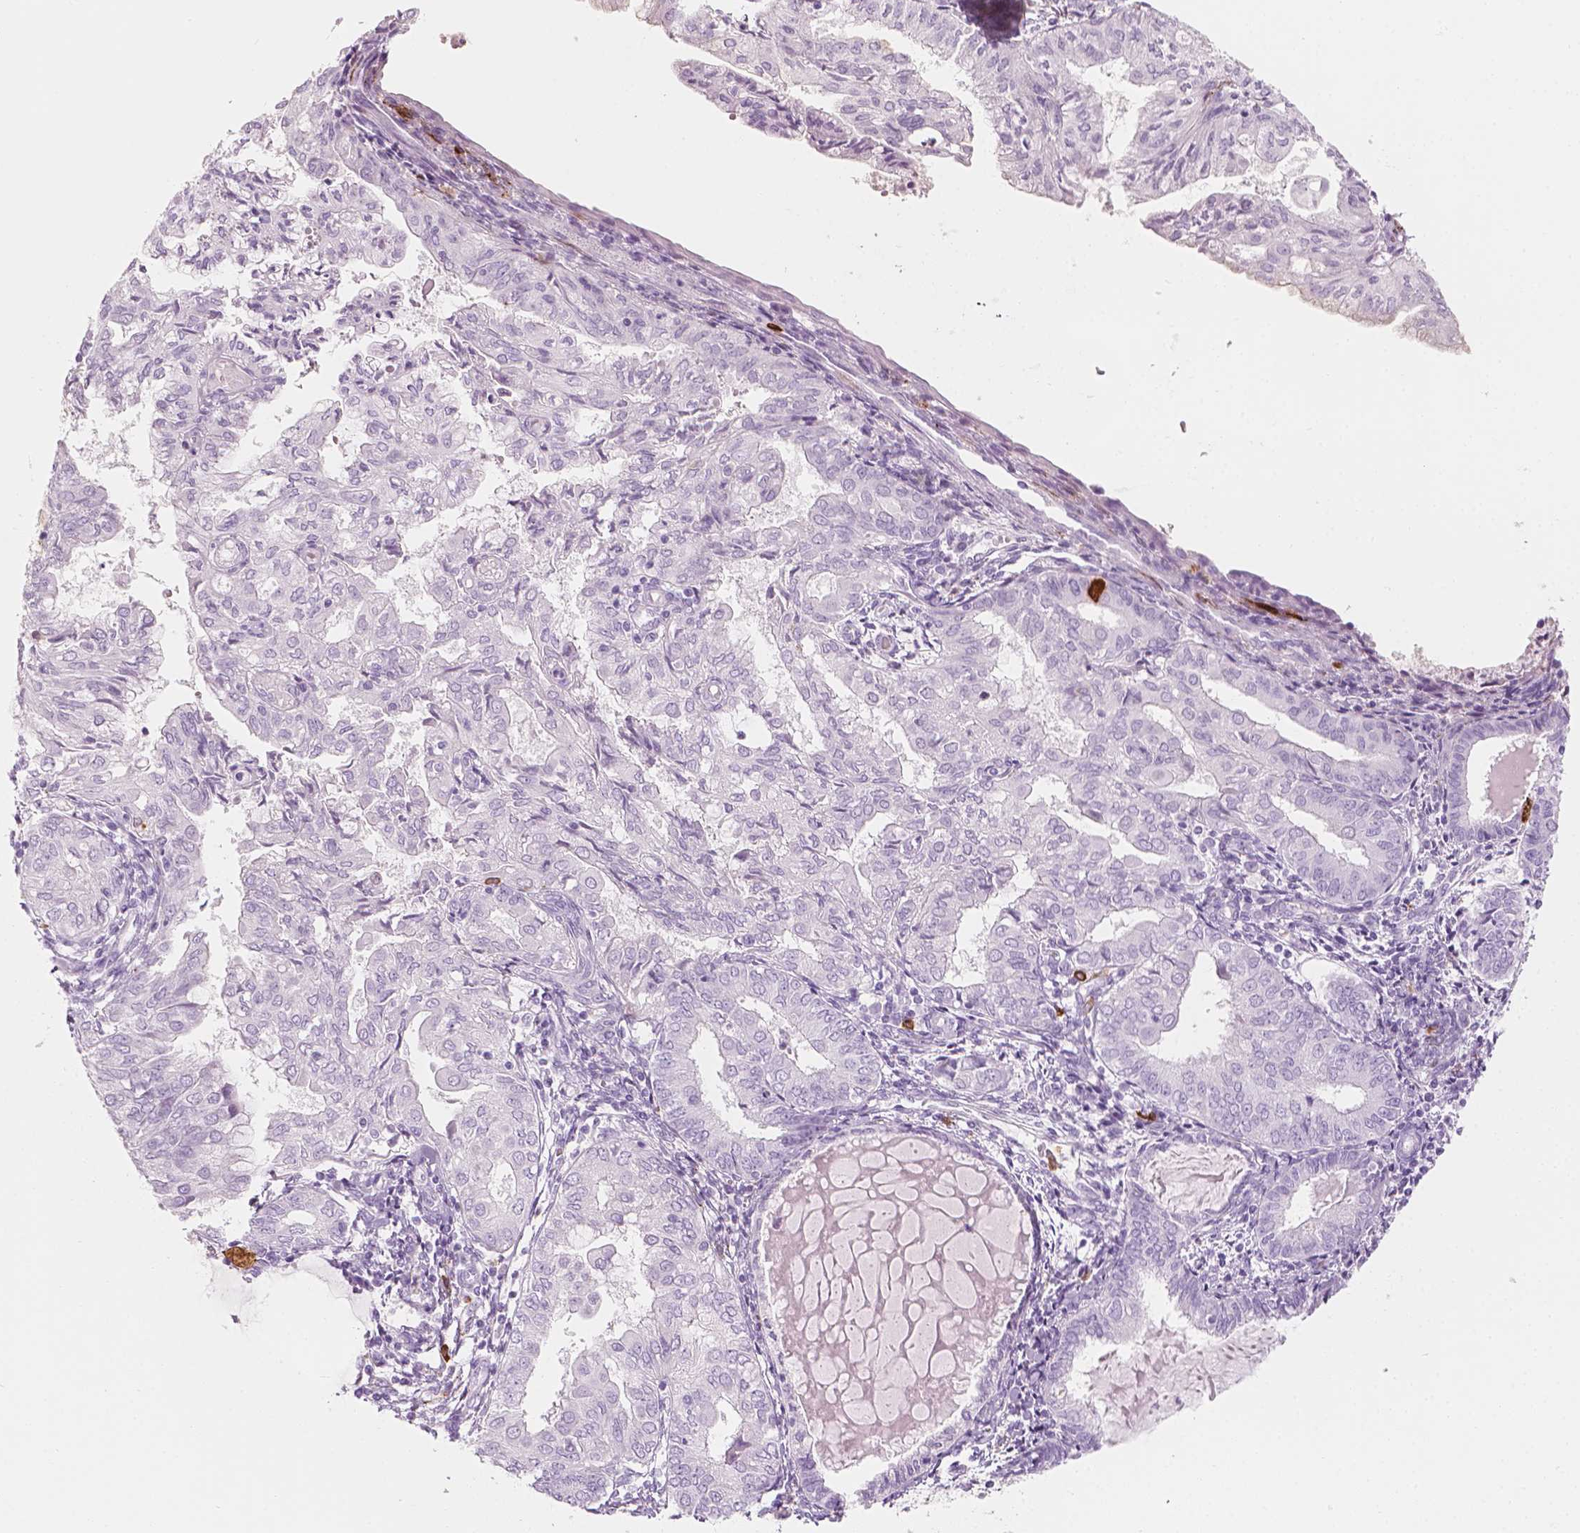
{"staining": {"intensity": "strong", "quantity": "<25%", "location": "cytoplasmic/membranous"}, "tissue": "endometrial cancer", "cell_type": "Tumor cells", "image_type": "cancer", "snomed": [{"axis": "morphology", "description": "Adenocarcinoma, NOS"}, {"axis": "topography", "description": "Endometrium"}], "caption": "Immunohistochemistry (IHC) of human adenocarcinoma (endometrial) demonstrates medium levels of strong cytoplasmic/membranous staining in about <25% of tumor cells.", "gene": "CES1", "patient": {"sex": "female", "age": 68}}